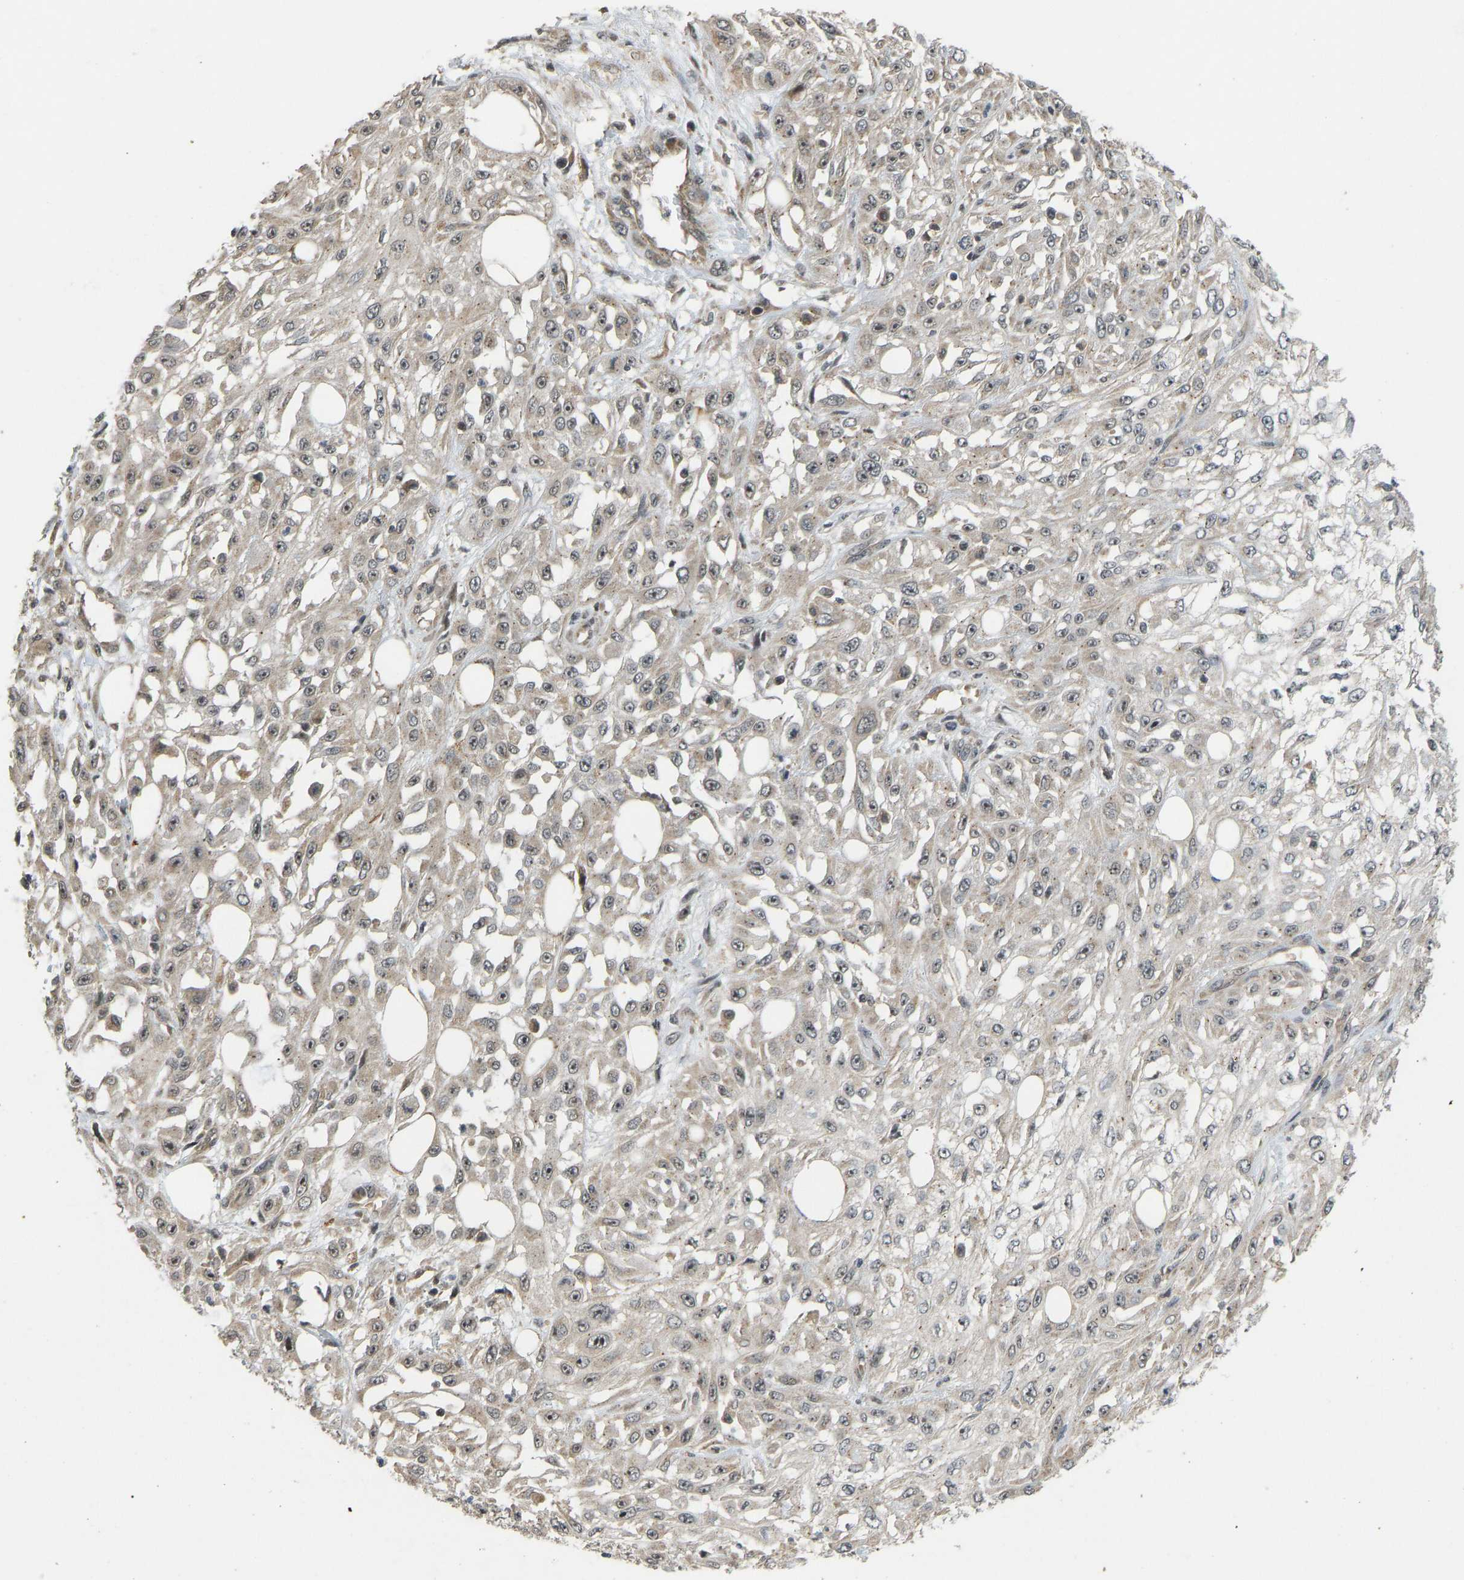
{"staining": {"intensity": "moderate", "quantity": "<25%", "location": "nuclear"}, "tissue": "skin cancer", "cell_type": "Tumor cells", "image_type": "cancer", "snomed": [{"axis": "morphology", "description": "Squamous cell carcinoma, NOS"}, {"axis": "morphology", "description": "Squamous cell carcinoma, metastatic, NOS"}, {"axis": "topography", "description": "Skin"}, {"axis": "topography", "description": "Lymph node"}], "caption": "This is a photomicrograph of IHC staining of skin cancer (squamous cell carcinoma), which shows moderate positivity in the nuclear of tumor cells.", "gene": "ACADS", "patient": {"sex": "male", "age": 75}}